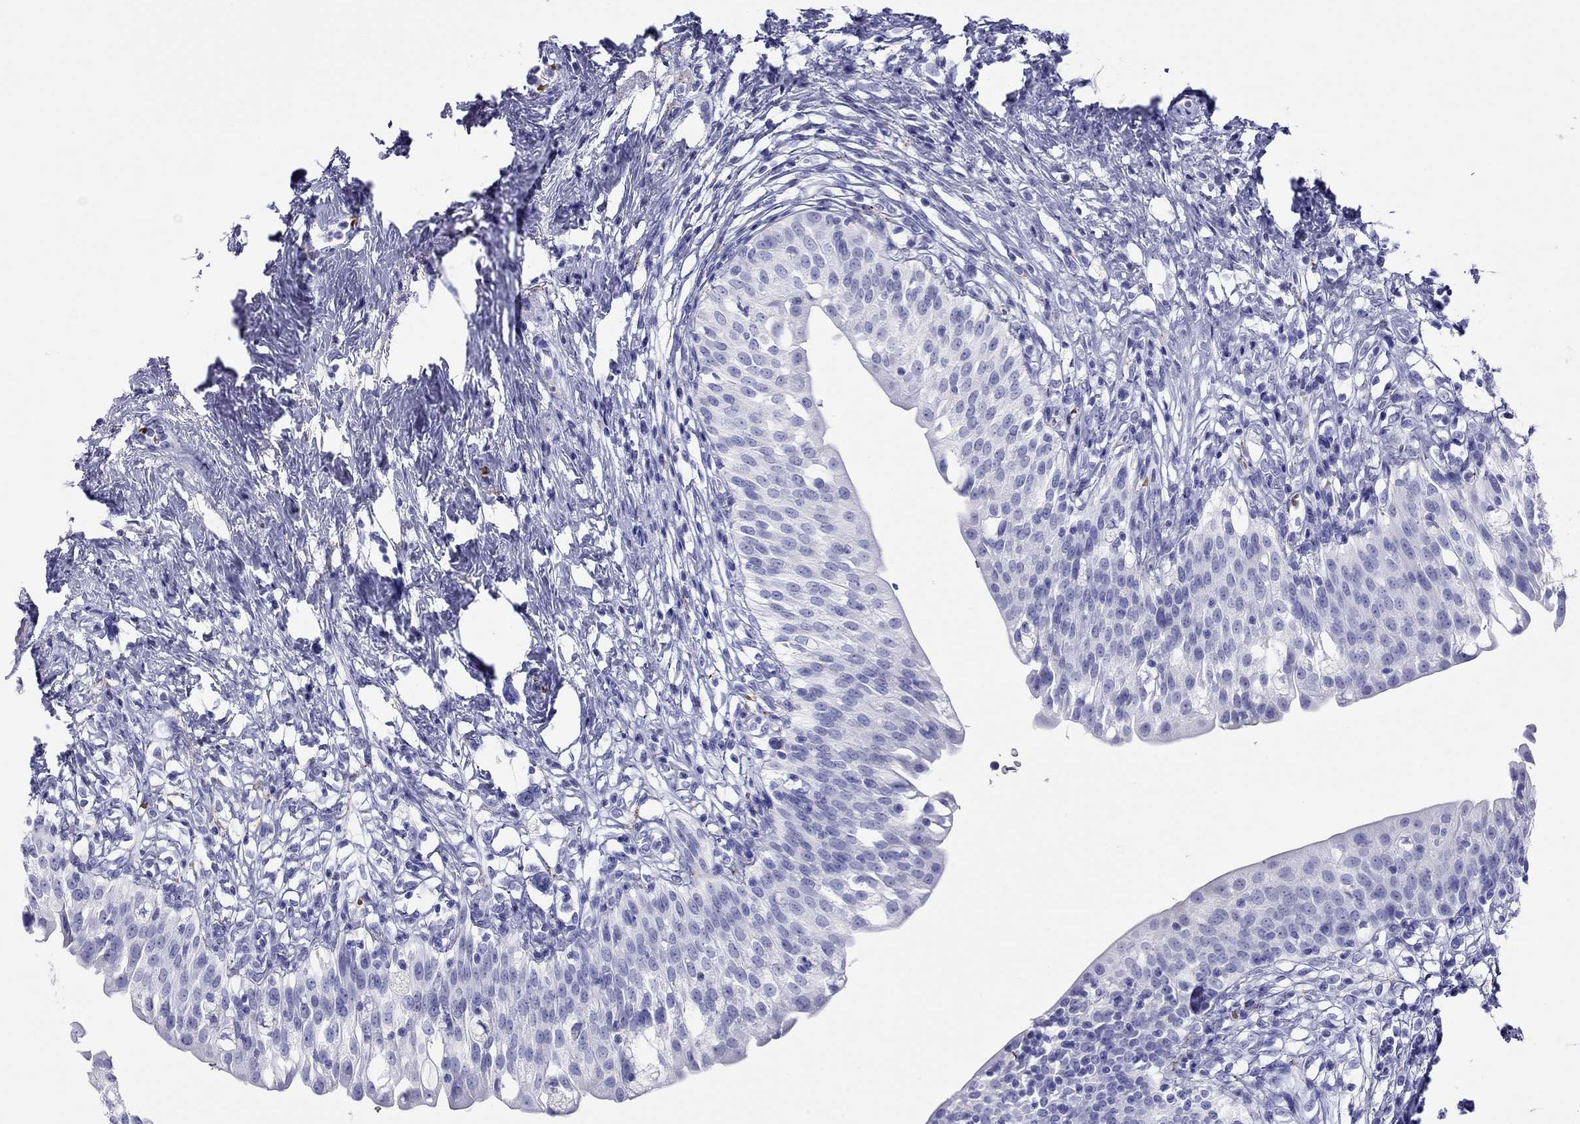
{"staining": {"intensity": "negative", "quantity": "none", "location": "none"}, "tissue": "urinary bladder", "cell_type": "Urothelial cells", "image_type": "normal", "snomed": [{"axis": "morphology", "description": "Normal tissue, NOS"}, {"axis": "topography", "description": "Urinary bladder"}], "caption": "An immunohistochemistry (IHC) micrograph of benign urinary bladder is shown. There is no staining in urothelial cells of urinary bladder.", "gene": "PTPRN", "patient": {"sex": "male", "age": 76}}